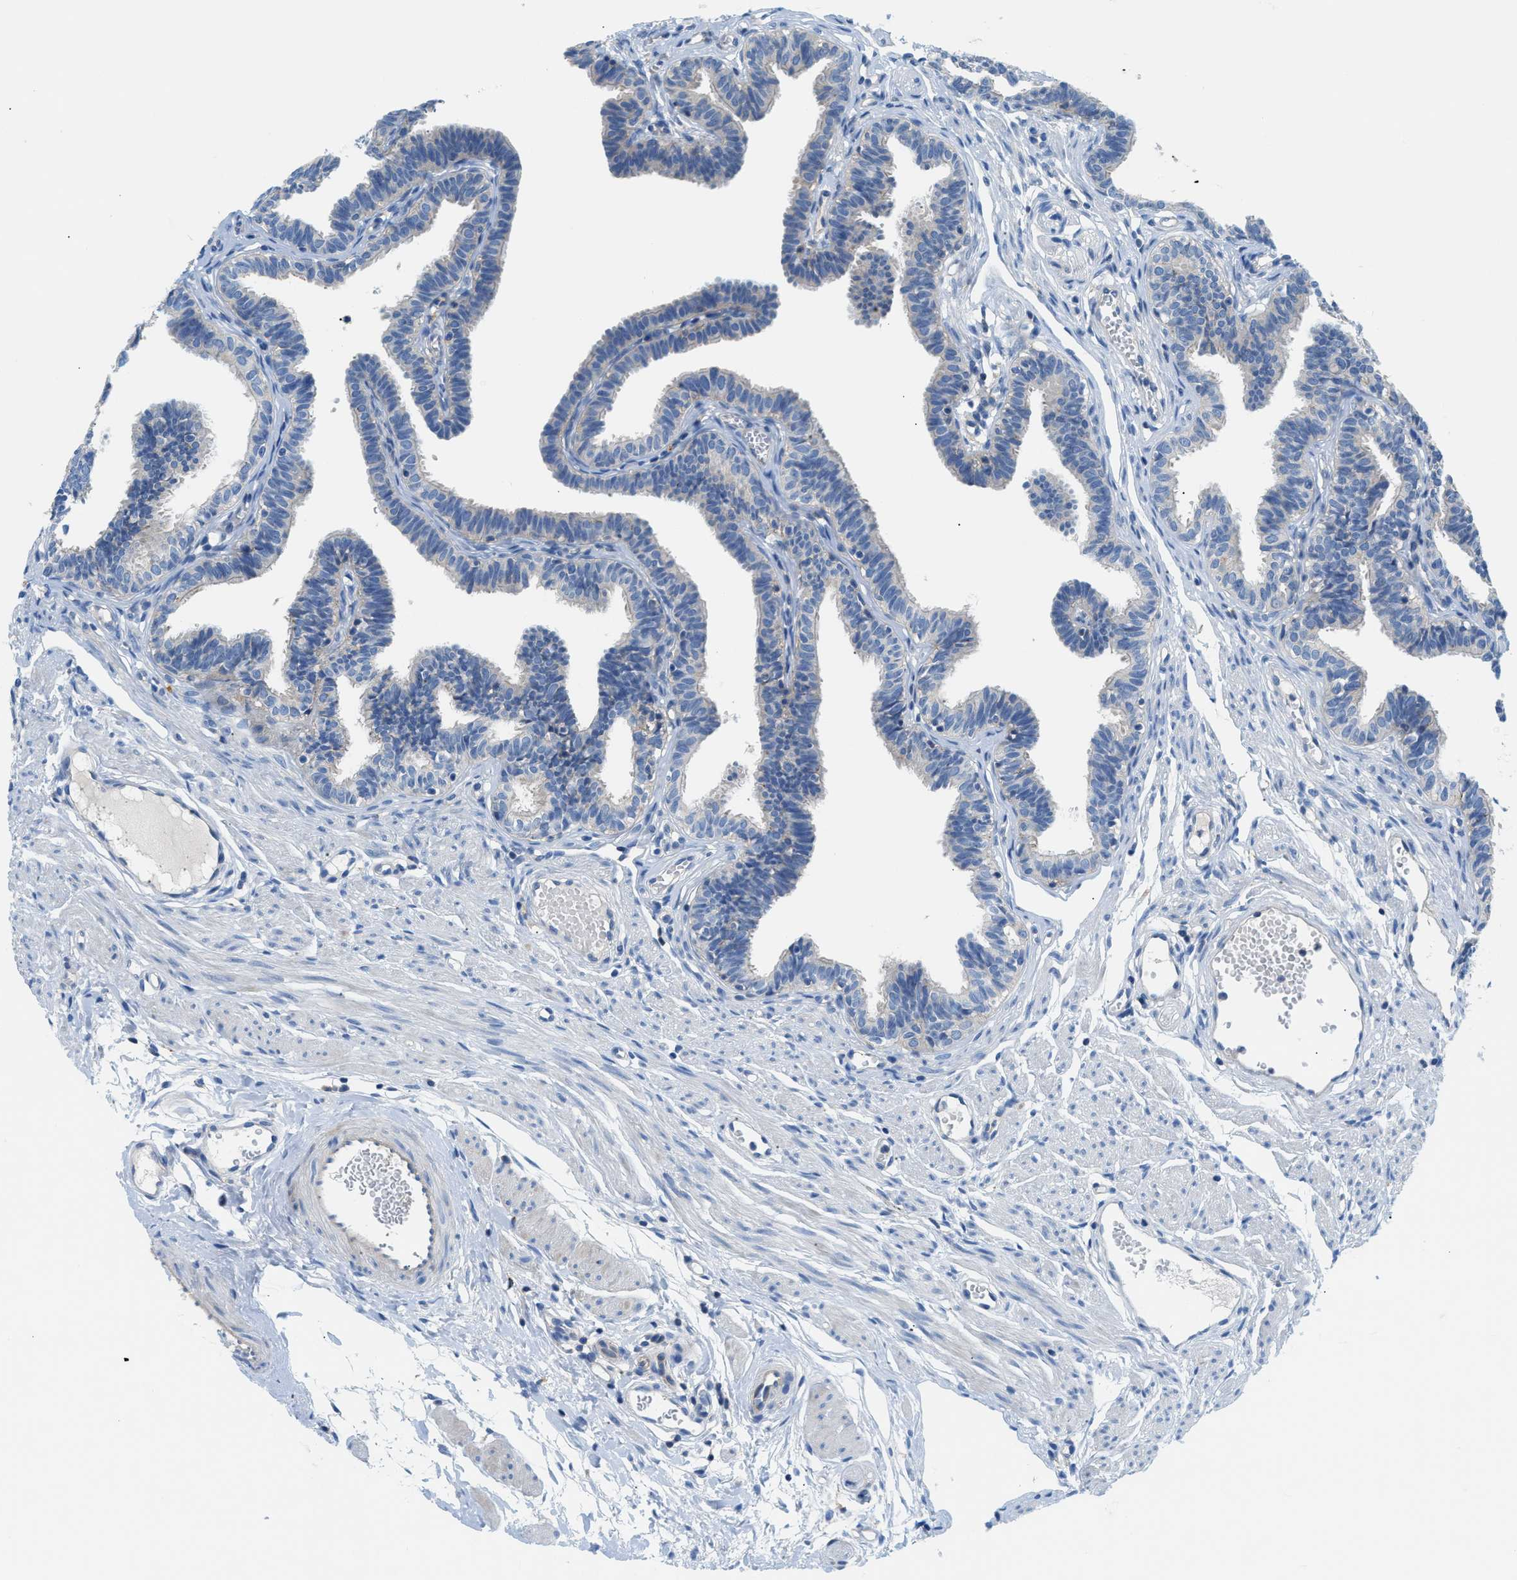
{"staining": {"intensity": "negative", "quantity": "none", "location": "none"}, "tissue": "fallopian tube", "cell_type": "Glandular cells", "image_type": "normal", "snomed": [{"axis": "morphology", "description": "Normal tissue, NOS"}, {"axis": "topography", "description": "Fallopian tube"}, {"axis": "topography", "description": "Ovary"}], "caption": "Image shows no significant protein positivity in glandular cells of benign fallopian tube.", "gene": "ORAI1", "patient": {"sex": "female", "age": 23}}